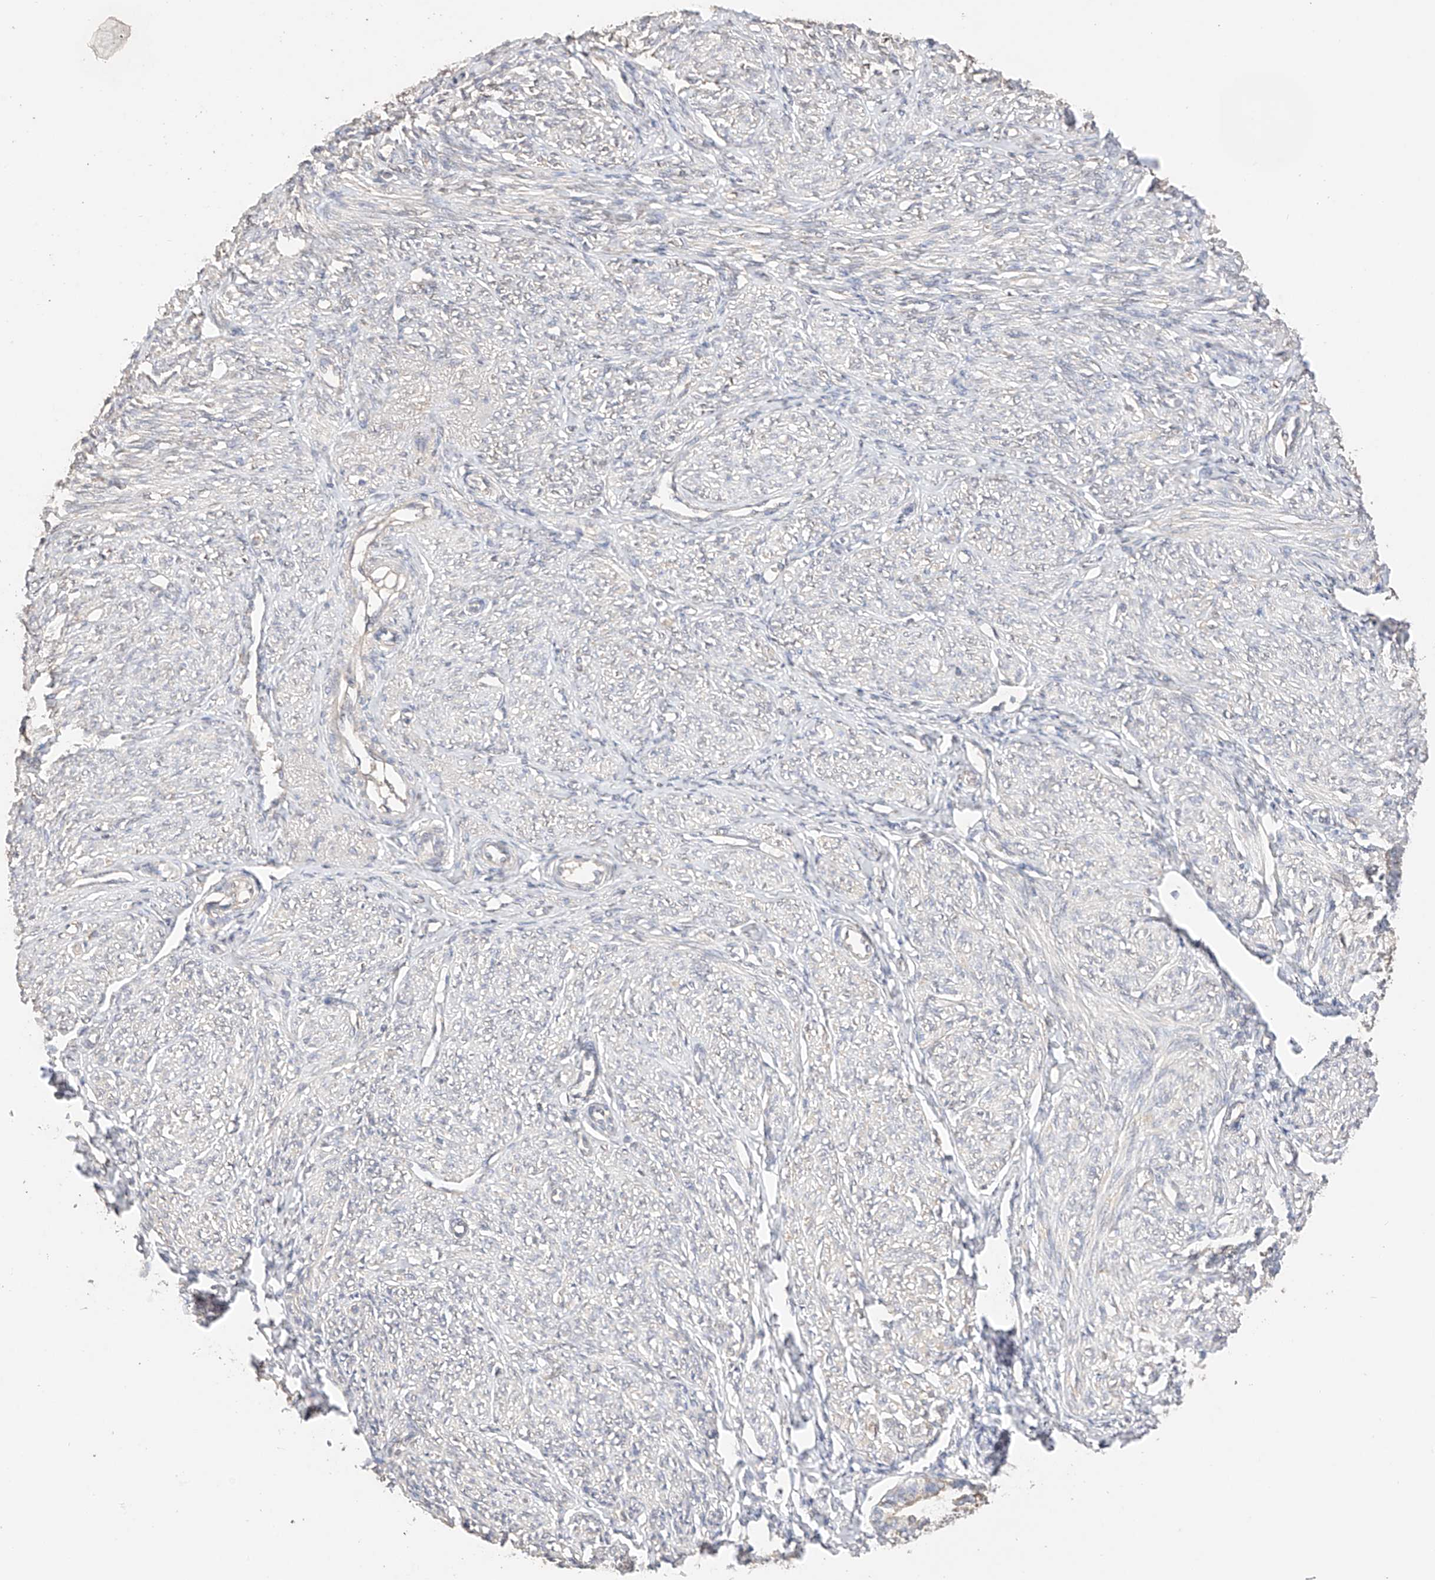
{"staining": {"intensity": "negative", "quantity": "none", "location": "none"}, "tissue": "endometrium", "cell_type": "Cells in endometrial stroma", "image_type": "normal", "snomed": [{"axis": "morphology", "description": "Normal tissue, NOS"}, {"axis": "topography", "description": "Endometrium"}], "caption": "A high-resolution image shows IHC staining of unremarkable endometrium, which reveals no significant positivity in cells in endometrial stroma.", "gene": "IL22RA2", "patient": {"sex": "female", "age": 72}}